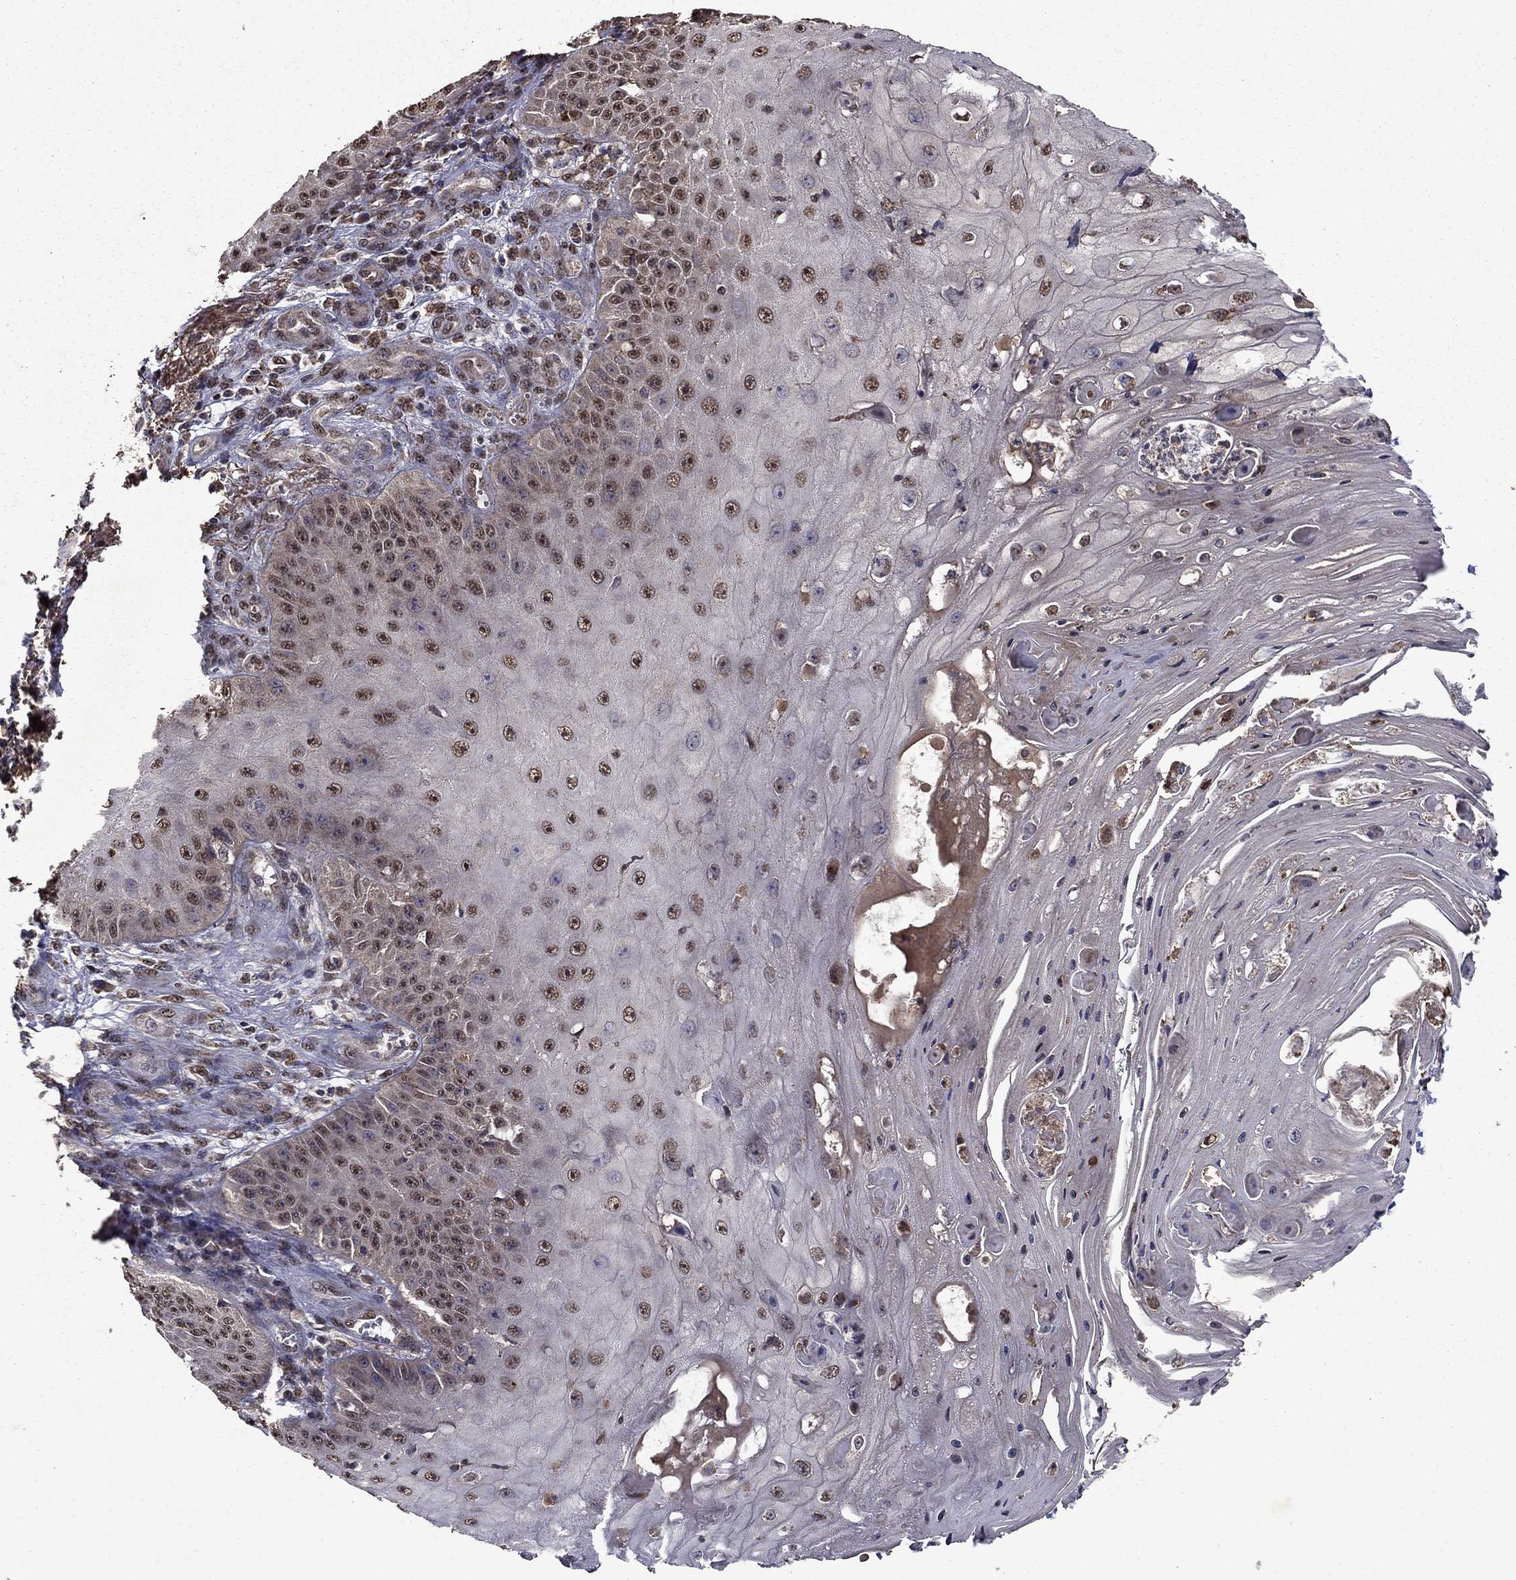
{"staining": {"intensity": "moderate", "quantity": "25%-75%", "location": "nuclear"}, "tissue": "skin cancer", "cell_type": "Tumor cells", "image_type": "cancer", "snomed": [{"axis": "morphology", "description": "Squamous cell carcinoma, NOS"}, {"axis": "topography", "description": "Skin"}], "caption": "IHC photomicrograph of neoplastic tissue: human skin cancer stained using IHC demonstrates medium levels of moderate protein expression localized specifically in the nuclear of tumor cells, appearing as a nuclear brown color.", "gene": "ITM2B", "patient": {"sex": "male", "age": 70}}